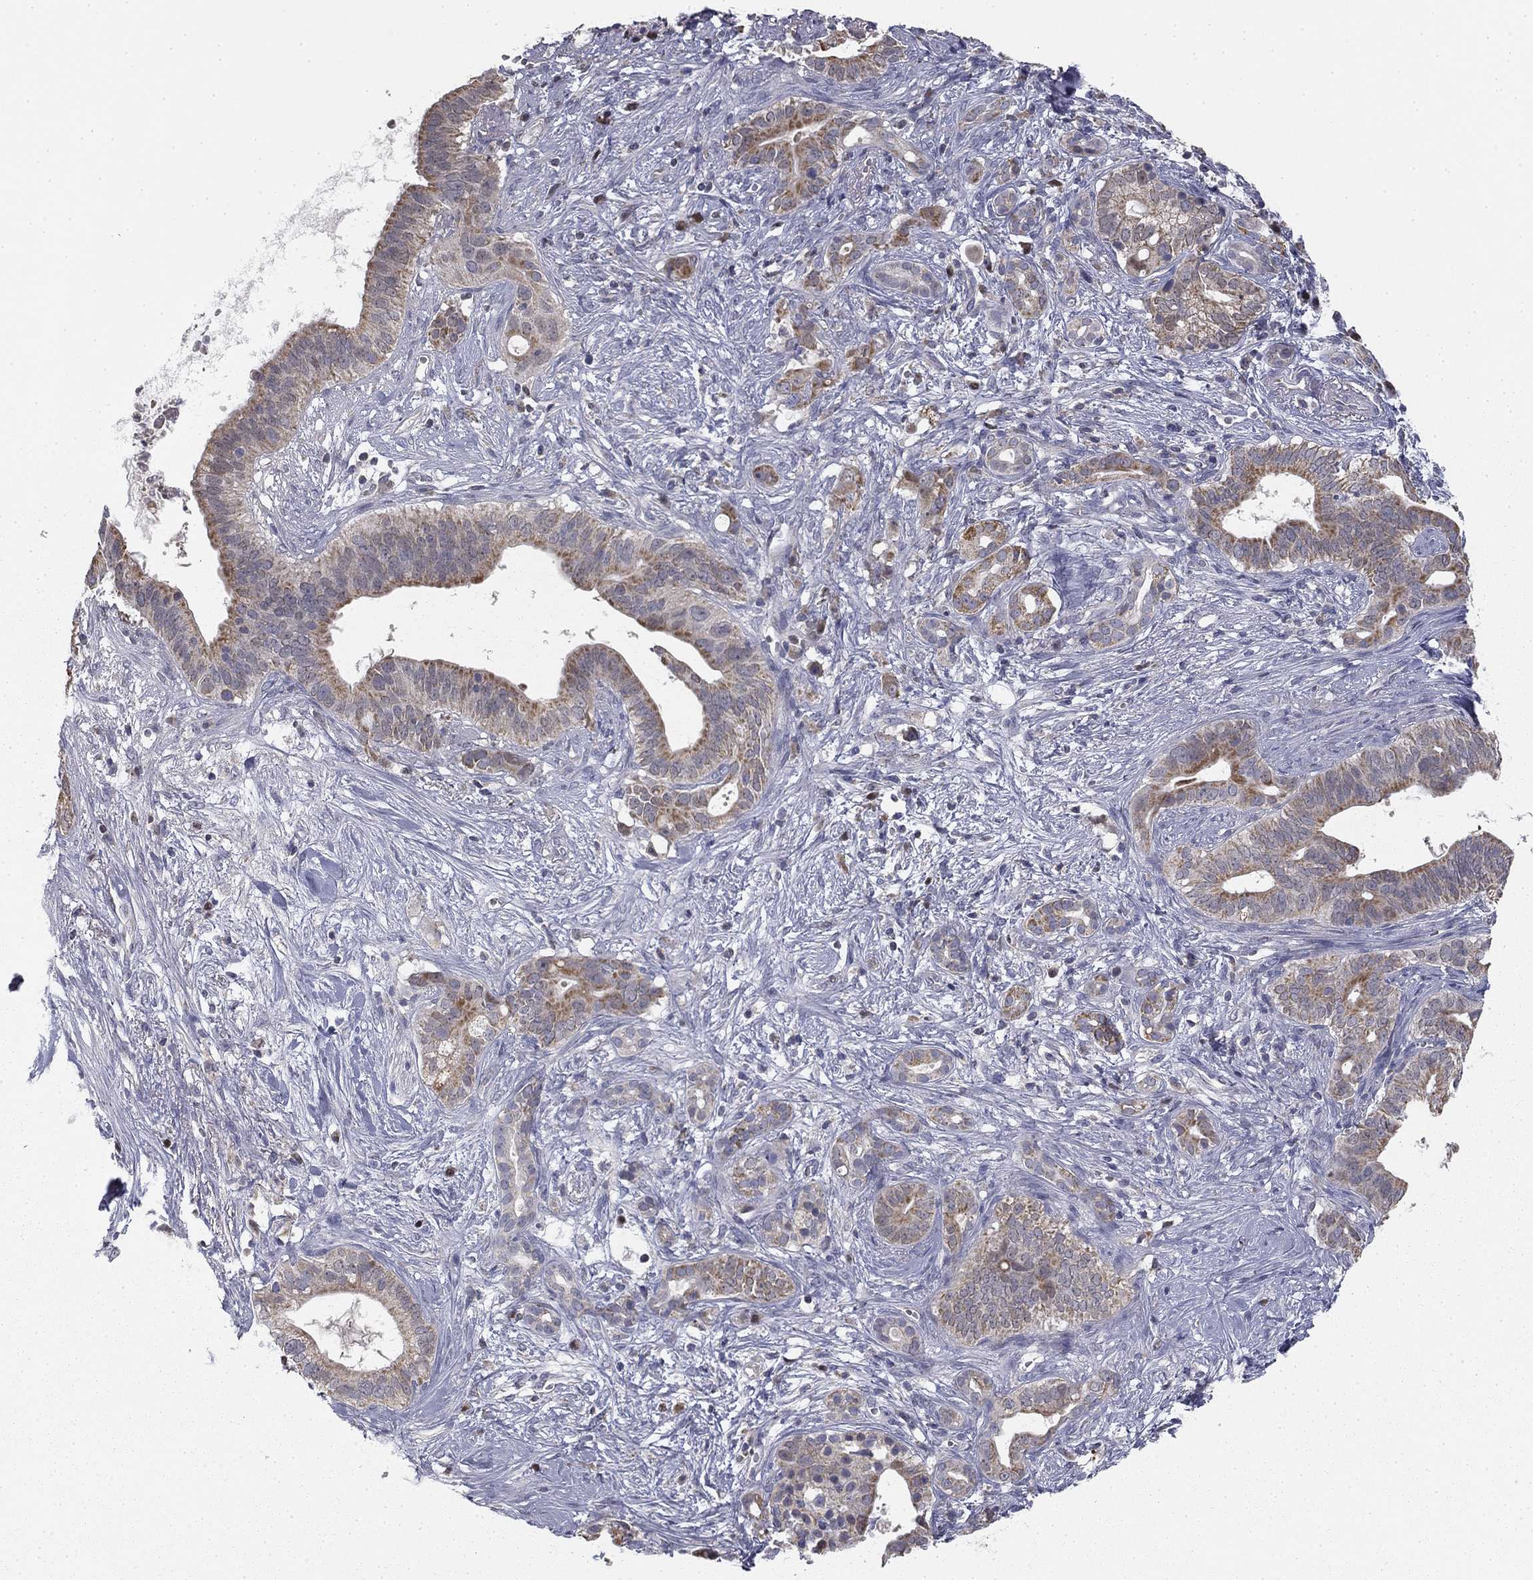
{"staining": {"intensity": "moderate", "quantity": "25%-75%", "location": "cytoplasmic/membranous"}, "tissue": "pancreatic cancer", "cell_type": "Tumor cells", "image_type": "cancer", "snomed": [{"axis": "morphology", "description": "Adenocarcinoma, NOS"}, {"axis": "topography", "description": "Pancreas"}], "caption": "Protein expression analysis of human adenocarcinoma (pancreatic) reveals moderate cytoplasmic/membranous staining in approximately 25%-75% of tumor cells. Nuclei are stained in blue.", "gene": "SLC2A9", "patient": {"sex": "male", "age": 61}}